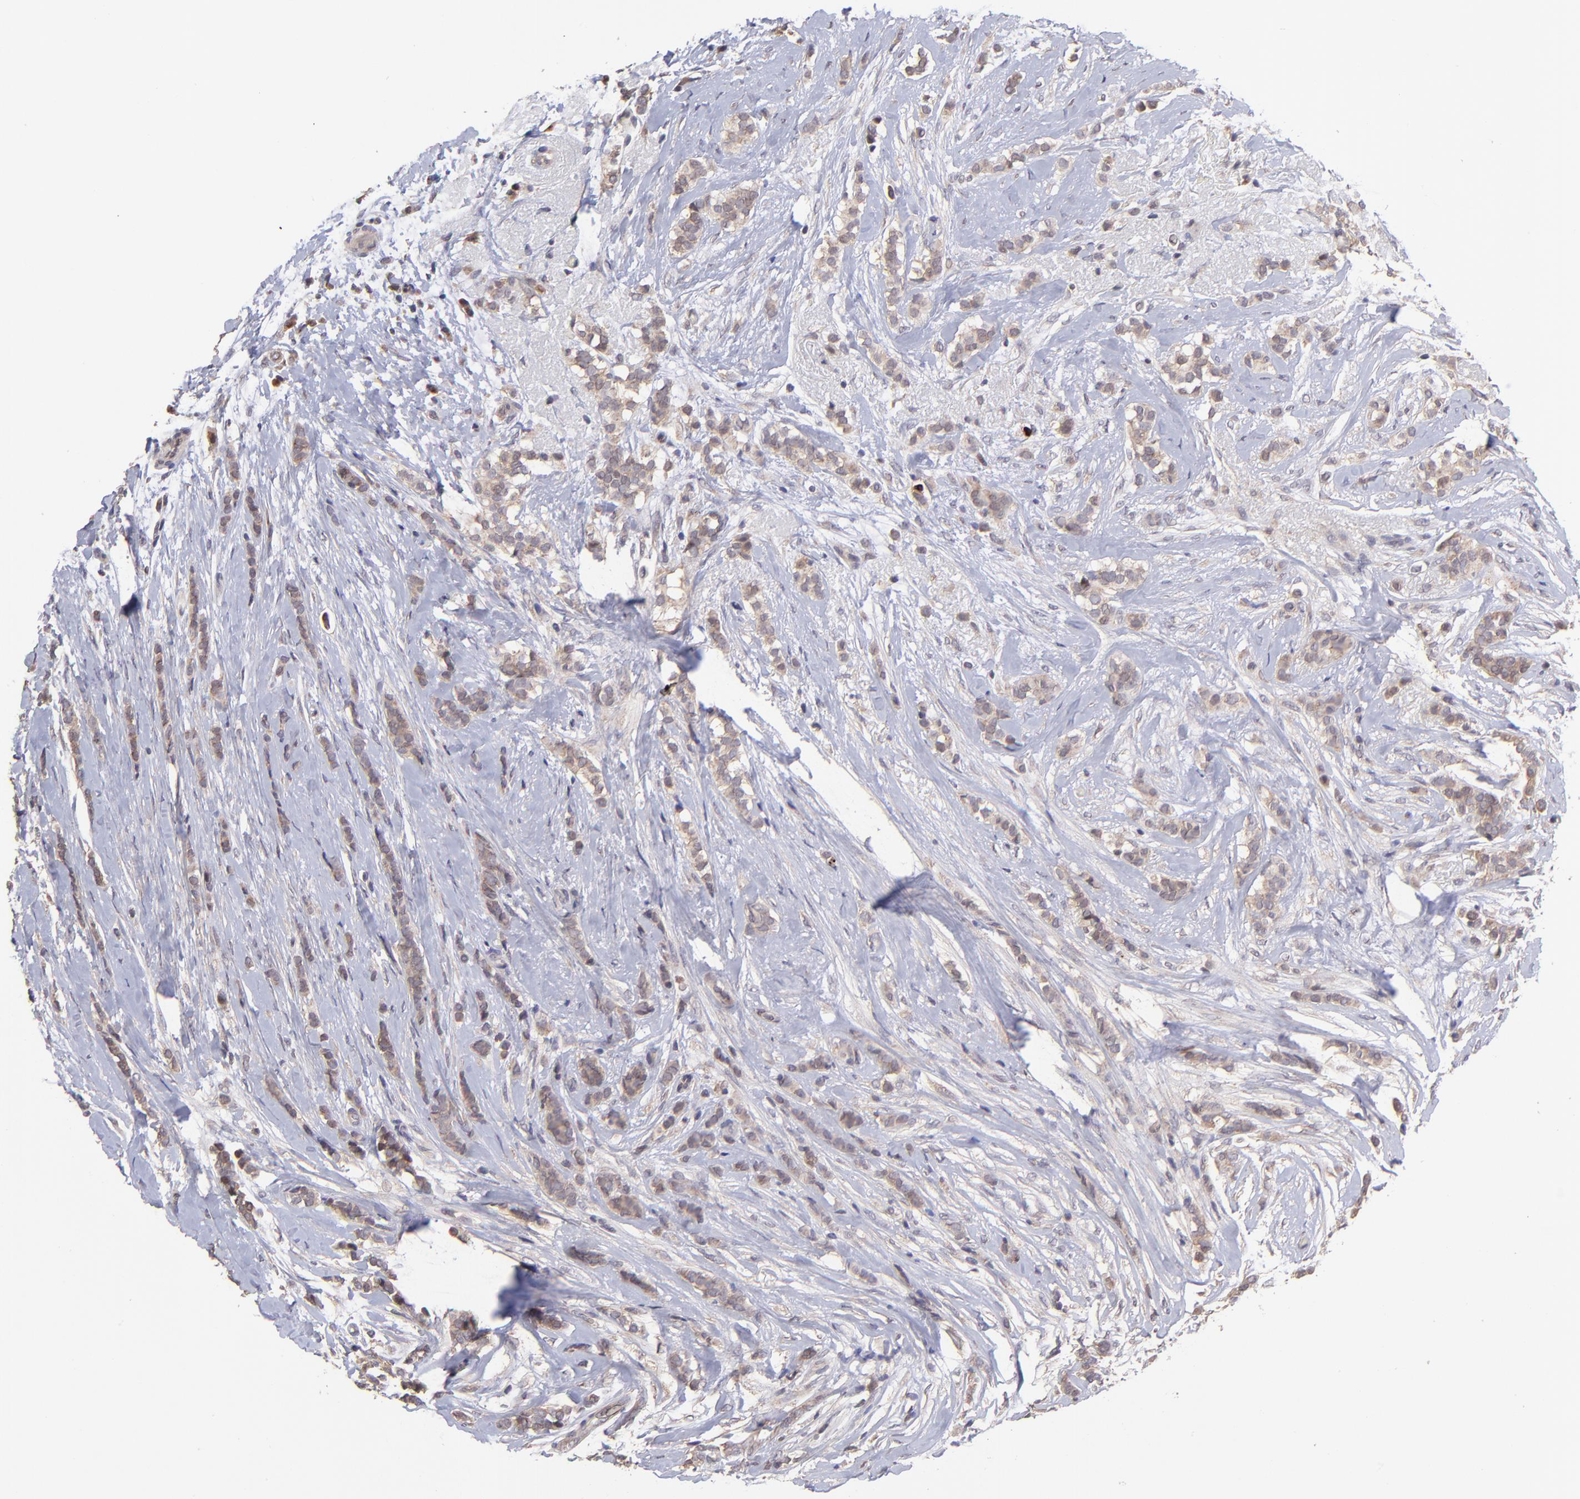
{"staining": {"intensity": "moderate", "quantity": ">75%", "location": "cytoplasmic/membranous"}, "tissue": "breast cancer", "cell_type": "Tumor cells", "image_type": "cancer", "snomed": [{"axis": "morphology", "description": "Lobular carcinoma"}, {"axis": "topography", "description": "Breast"}], "caption": "Tumor cells show medium levels of moderate cytoplasmic/membranous staining in about >75% of cells in human breast lobular carcinoma.", "gene": "NSF", "patient": {"sex": "female", "age": 56}}